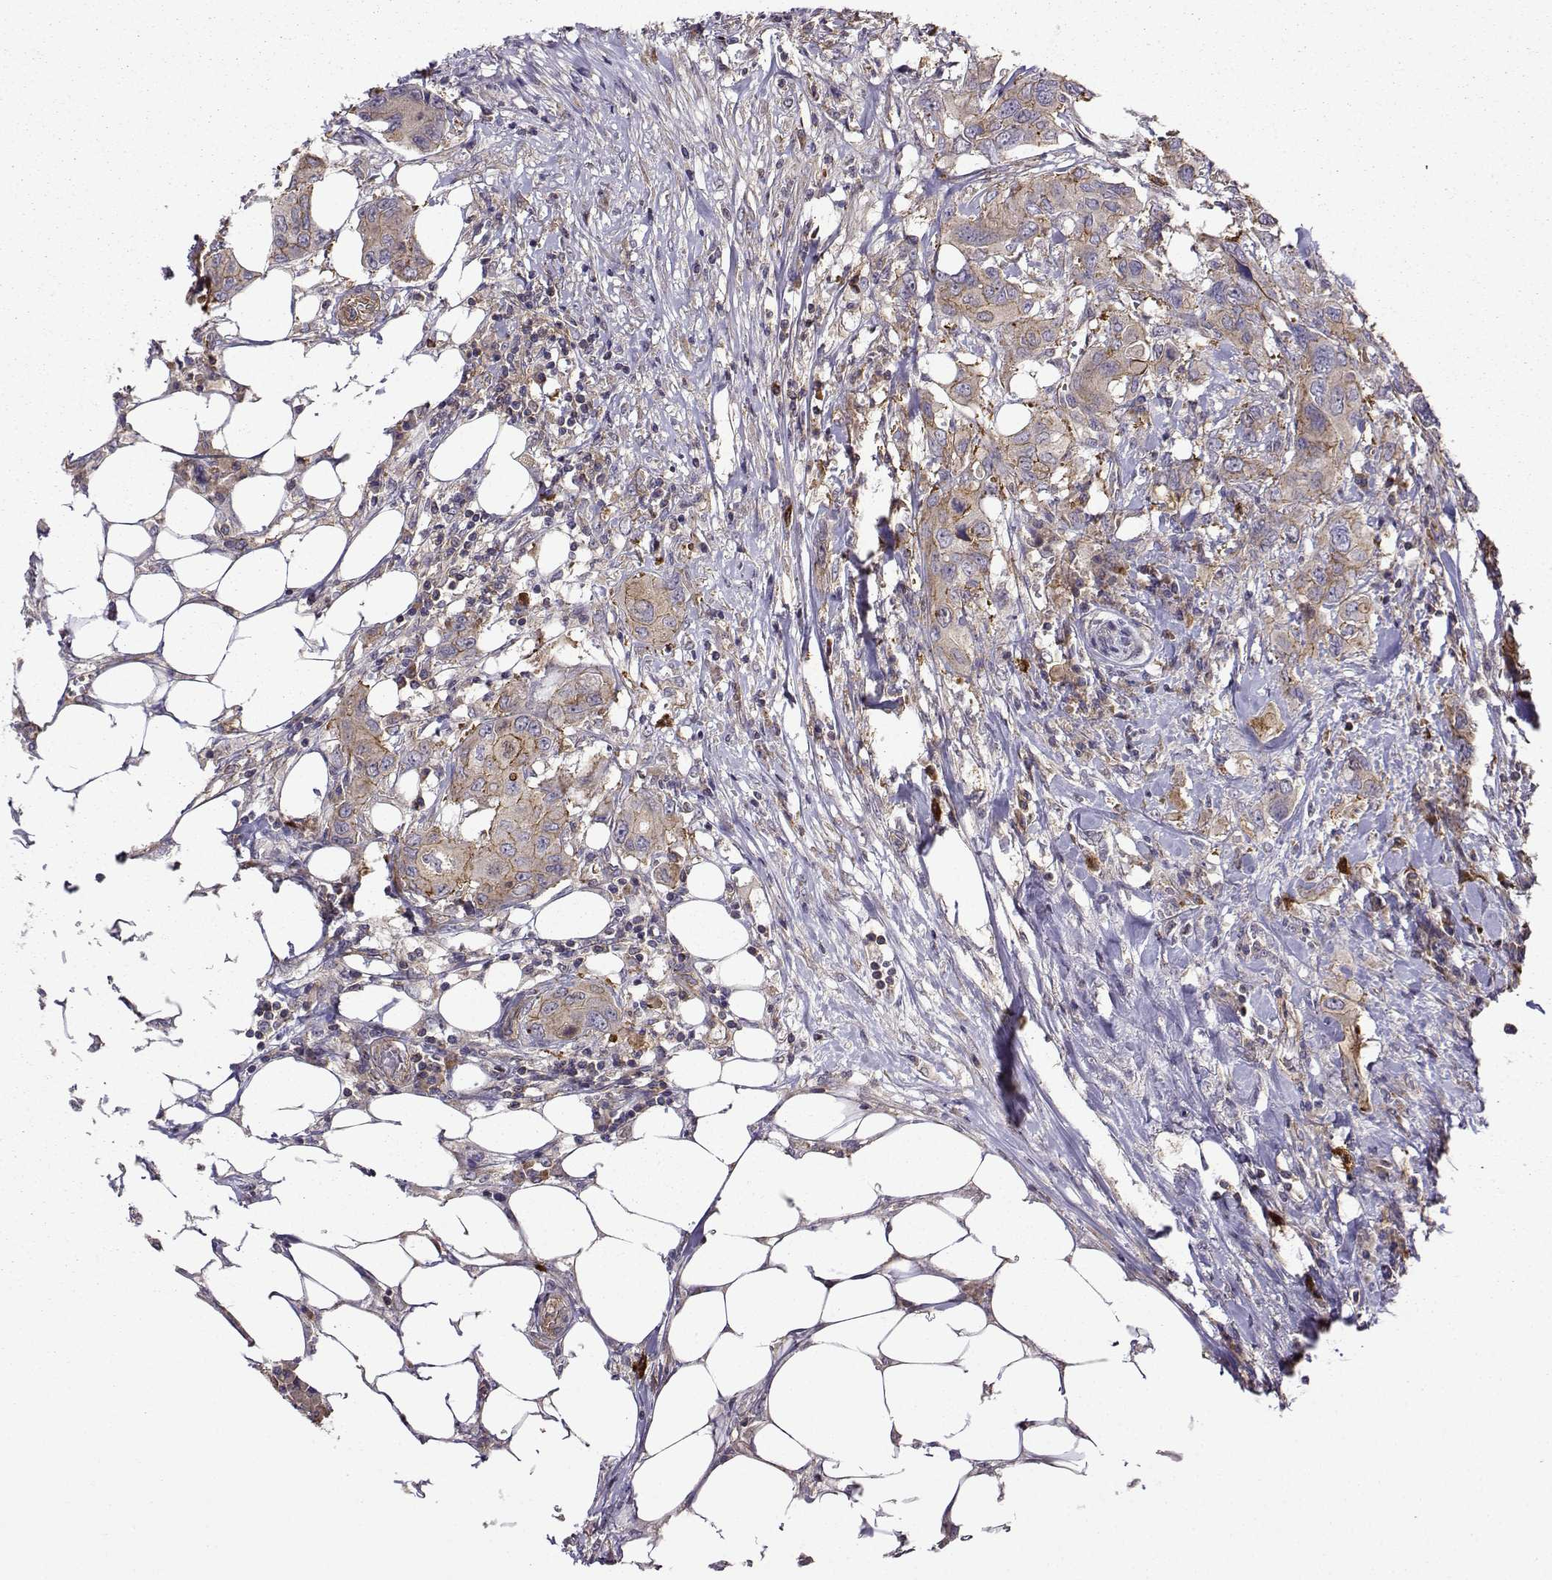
{"staining": {"intensity": "strong", "quantity": "<25%", "location": "cytoplasmic/membranous"}, "tissue": "urothelial cancer", "cell_type": "Tumor cells", "image_type": "cancer", "snomed": [{"axis": "morphology", "description": "Urothelial carcinoma, NOS"}, {"axis": "morphology", "description": "Urothelial carcinoma, High grade"}, {"axis": "topography", "description": "Urinary bladder"}], "caption": "The micrograph displays a brown stain indicating the presence of a protein in the cytoplasmic/membranous of tumor cells in transitional cell carcinoma.", "gene": "ITGB8", "patient": {"sex": "male", "age": 63}}